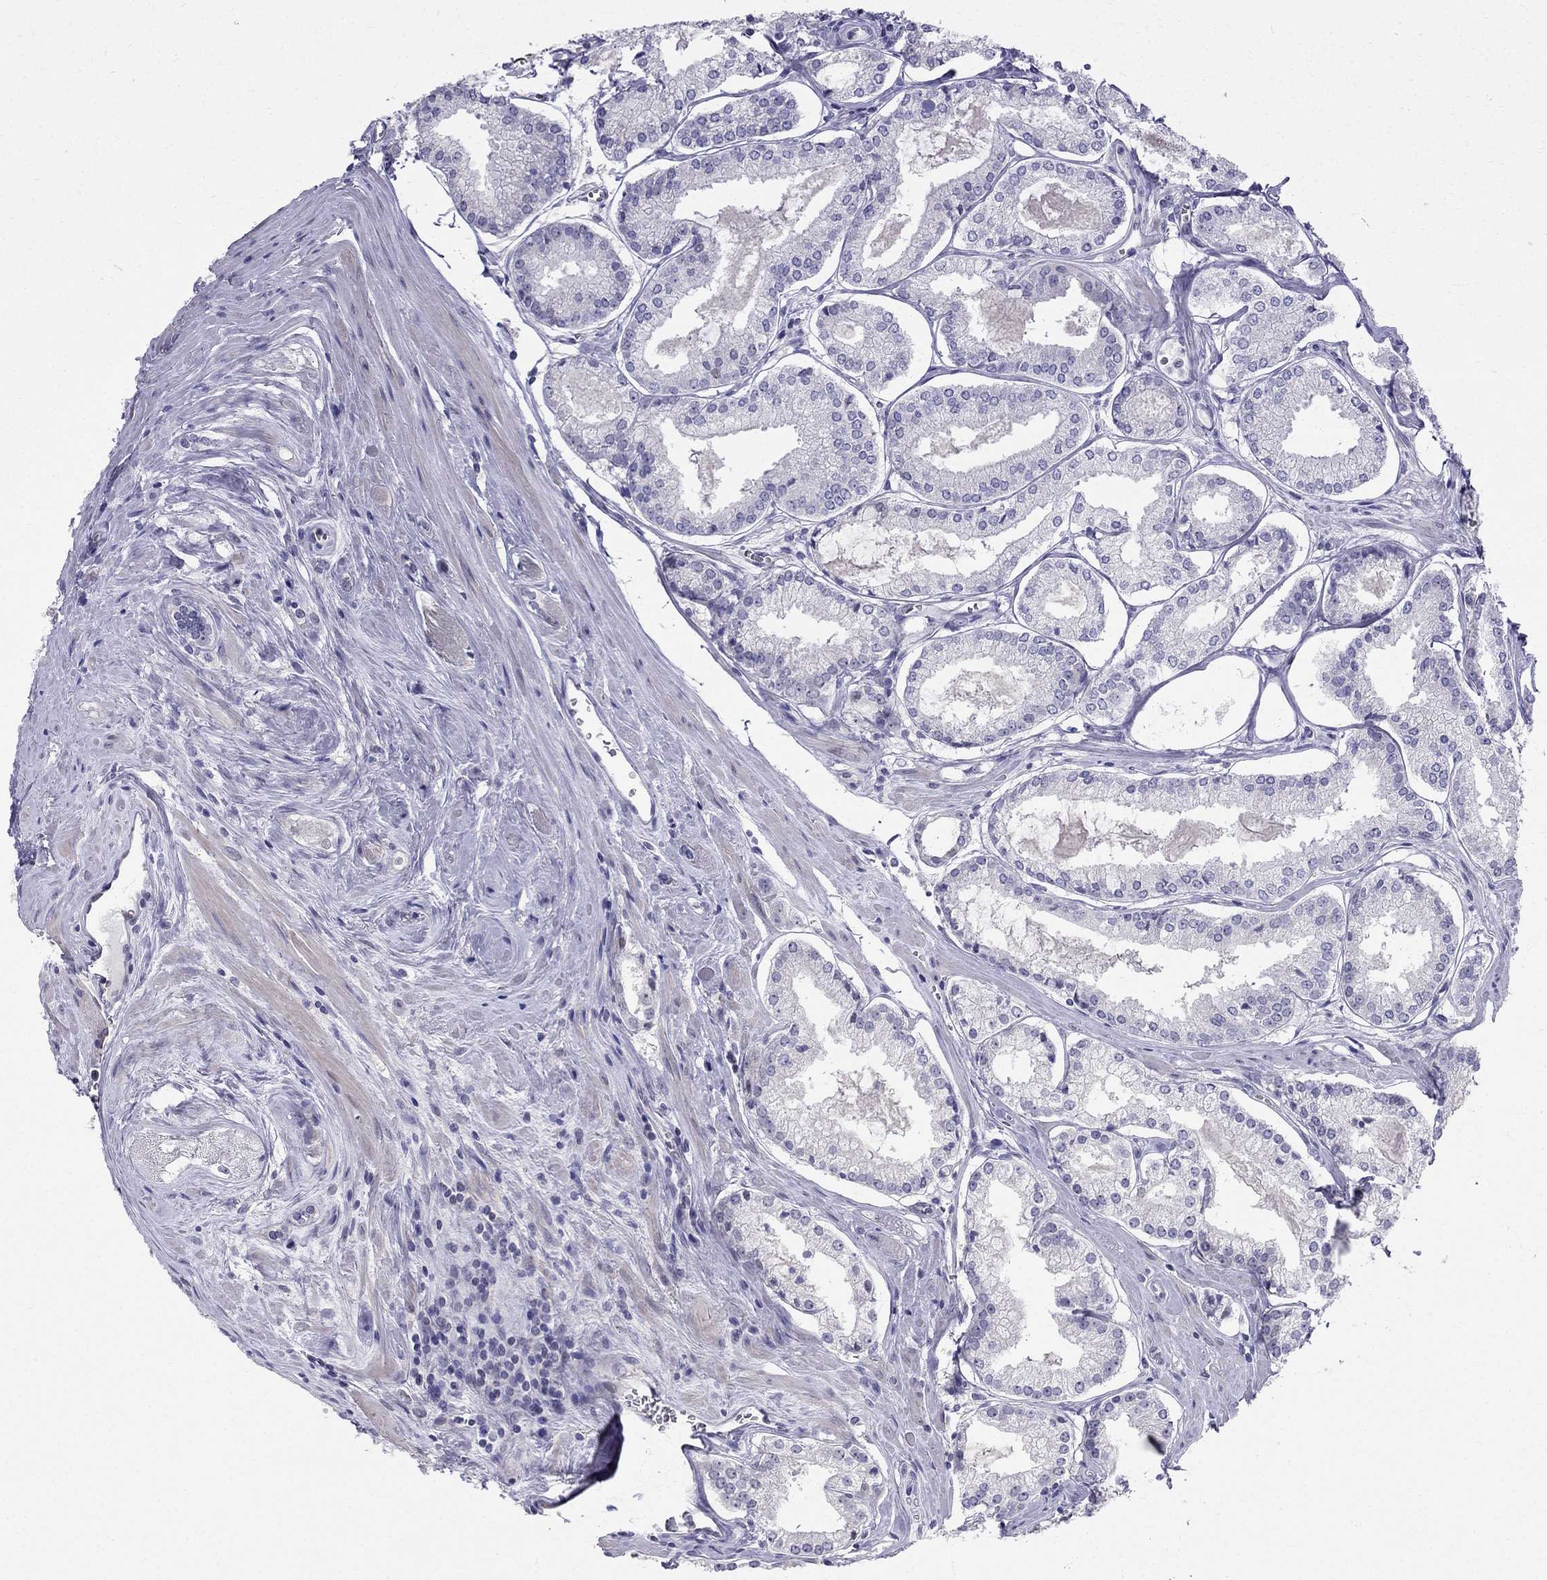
{"staining": {"intensity": "negative", "quantity": "none", "location": "none"}, "tissue": "prostate cancer", "cell_type": "Tumor cells", "image_type": "cancer", "snomed": [{"axis": "morphology", "description": "Adenocarcinoma, NOS"}, {"axis": "topography", "description": "Prostate"}], "caption": "Prostate cancer (adenocarcinoma) was stained to show a protein in brown. There is no significant positivity in tumor cells.", "gene": "BAG5", "patient": {"sex": "male", "age": 72}}